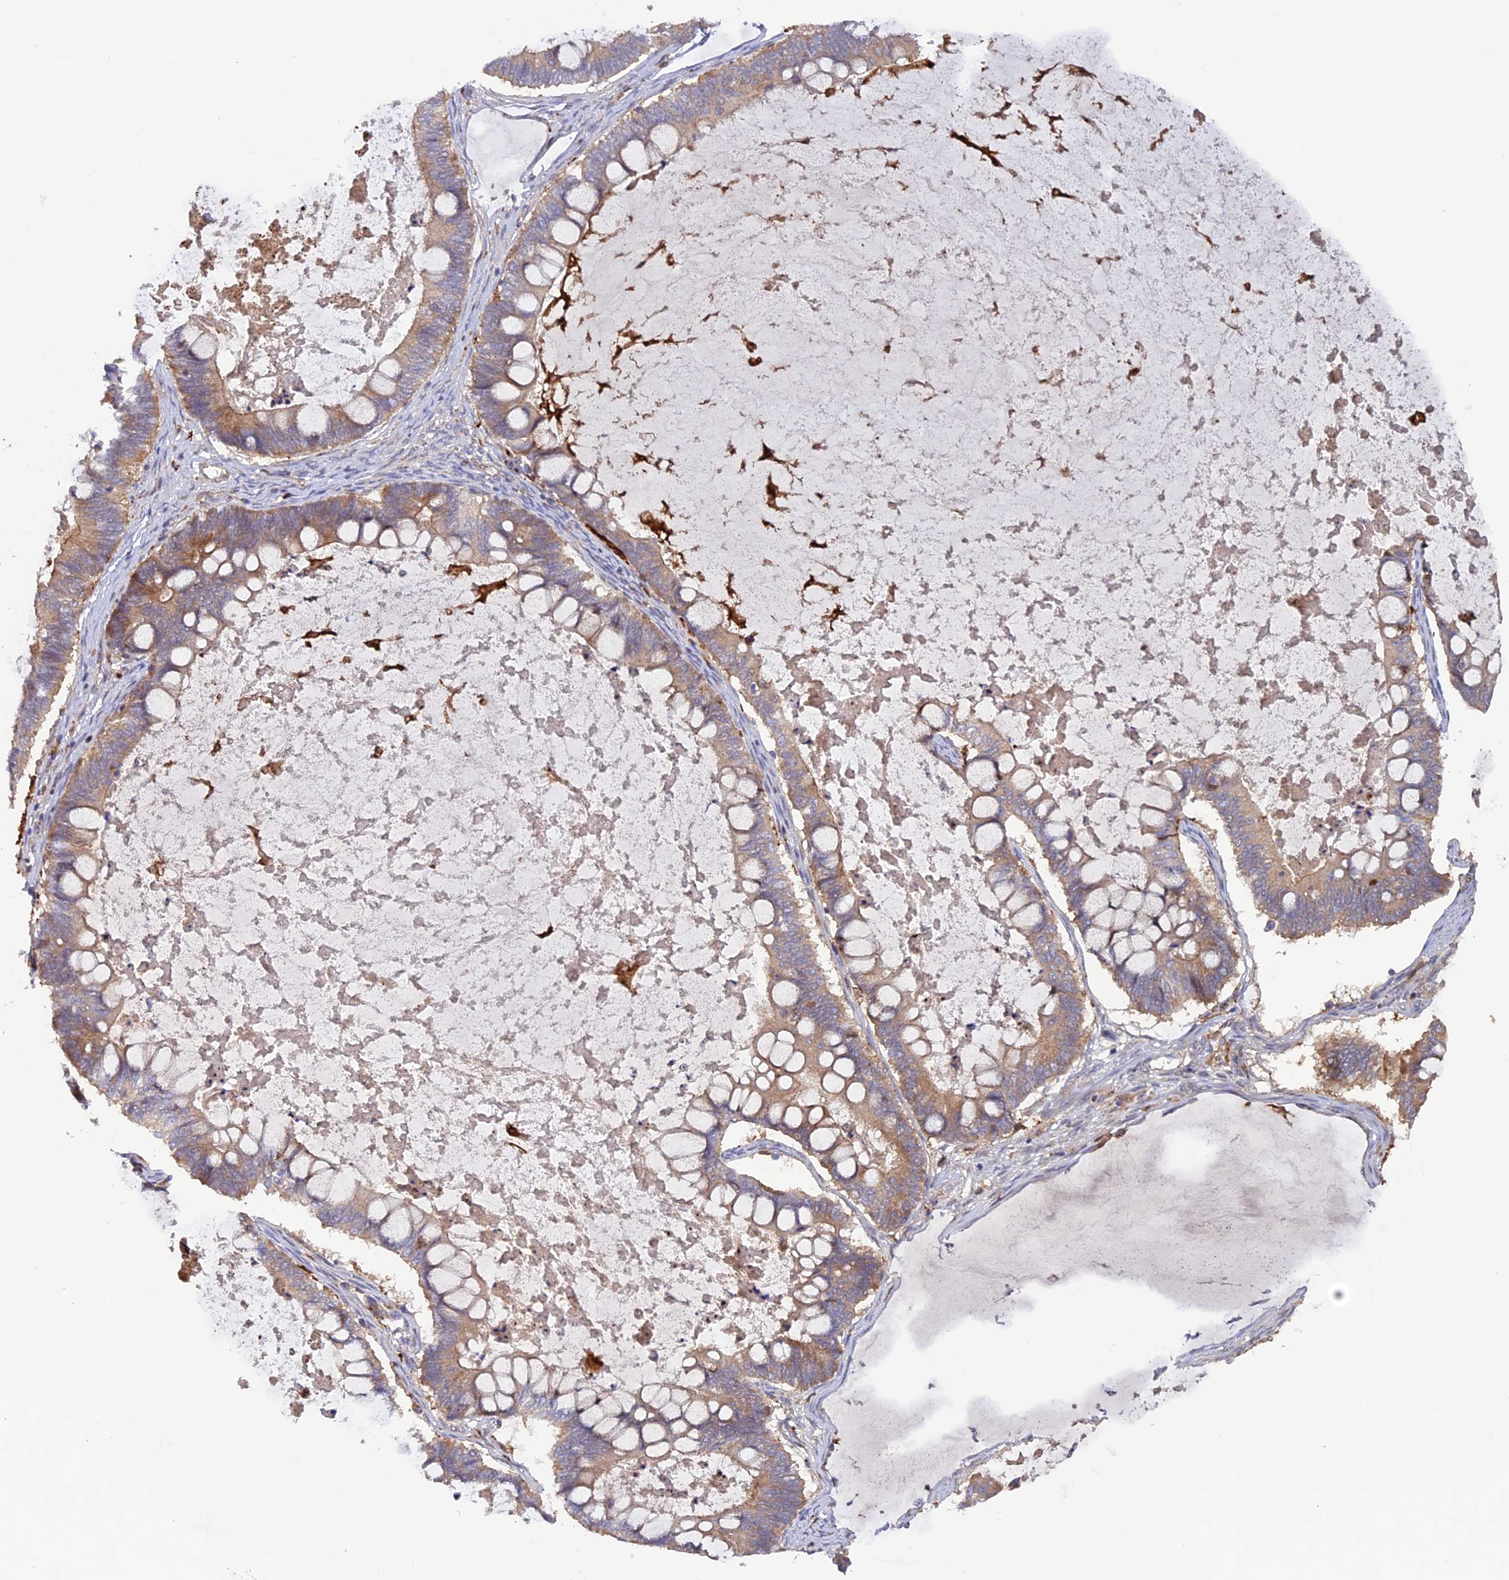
{"staining": {"intensity": "weak", "quantity": "<25%", "location": "cytoplasmic/membranous"}, "tissue": "ovarian cancer", "cell_type": "Tumor cells", "image_type": "cancer", "snomed": [{"axis": "morphology", "description": "Cystadenocarcinoma, mucinous, NOS"}, {"axis": "topography", "description": "Ovary"}], "caption": "A high-resolution photomicrograph shows IHC staining of ovarian cancer (mucinous cystadenocarcinoma), which reveals no significant expression in tumor cells.", "gene": "FERMT1", "patient": {"sex": "female", "age": 61}}